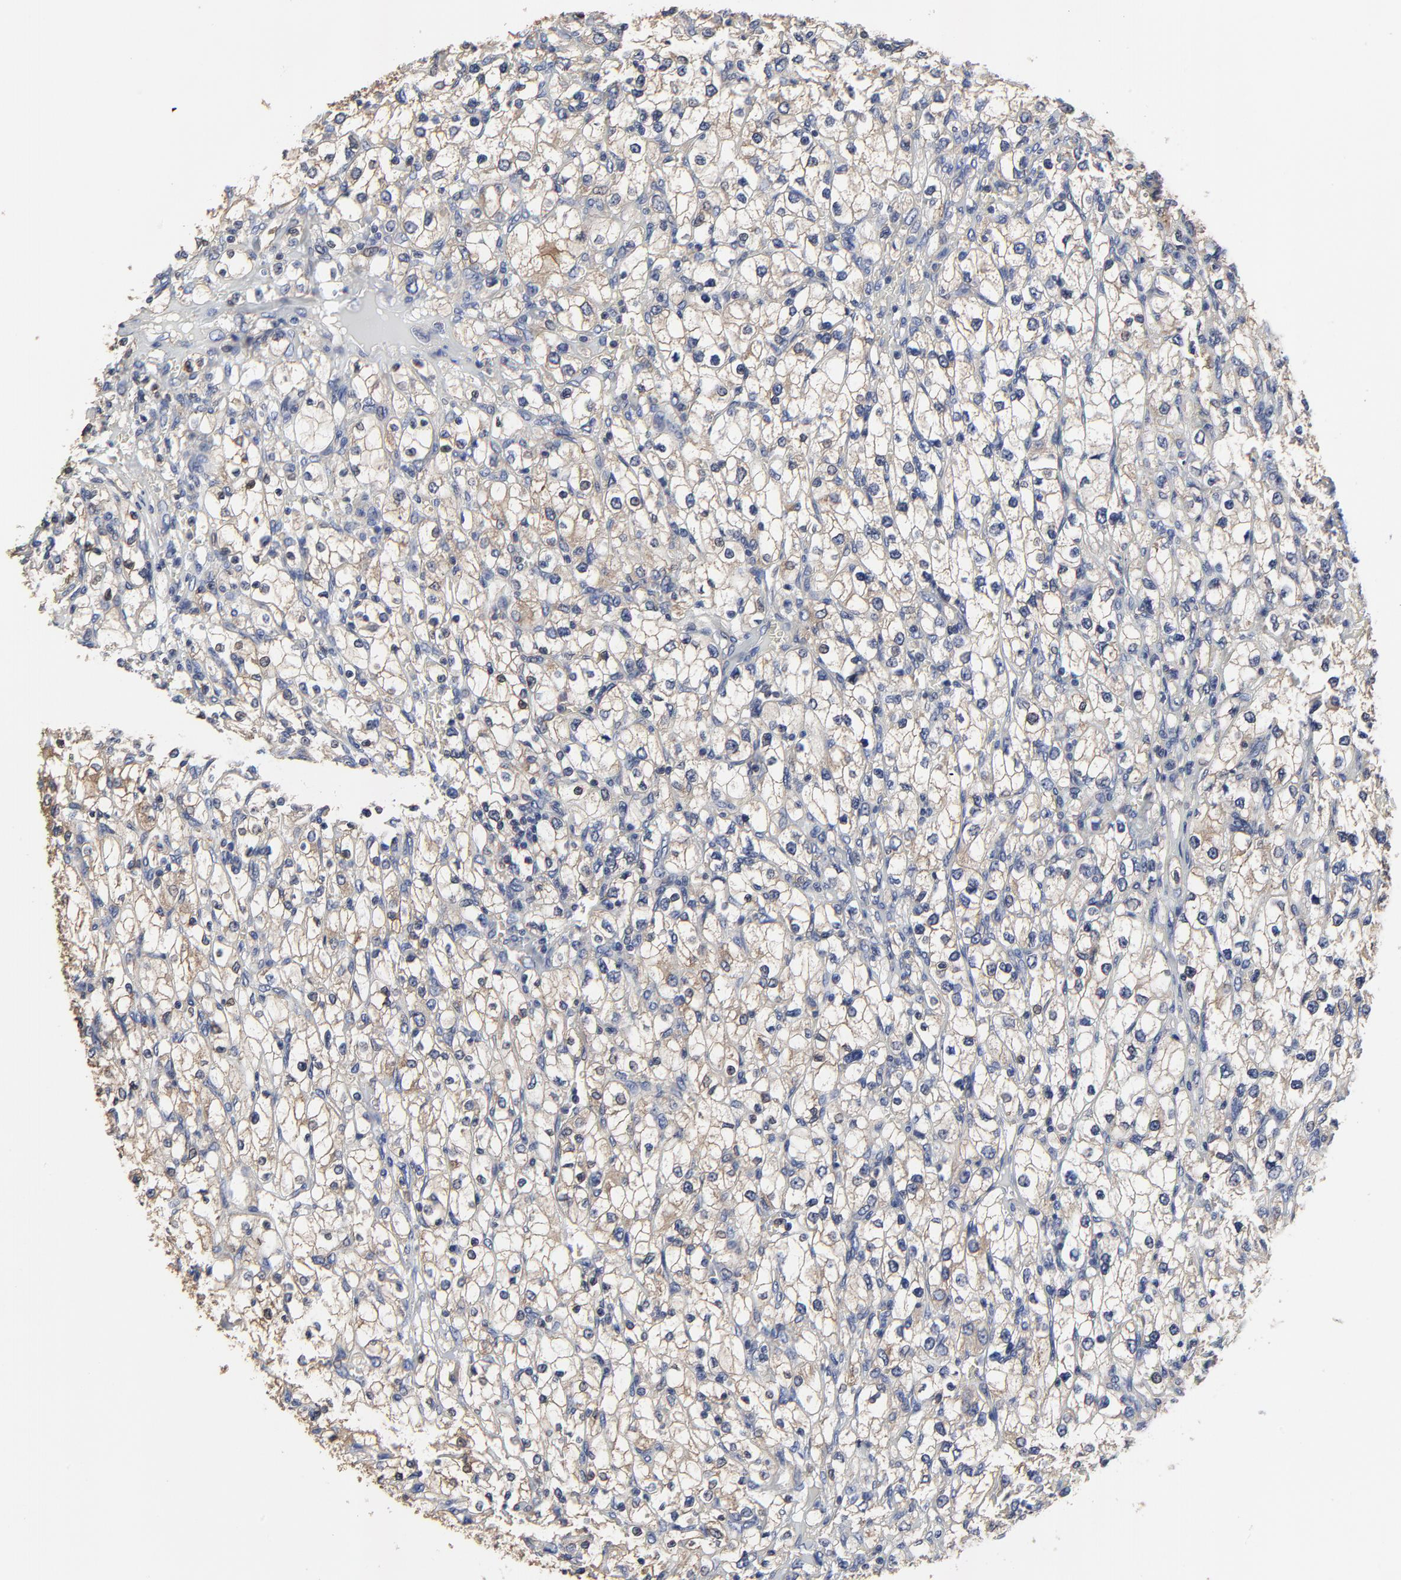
{"staining": {"intensity": "moderate", "quantity": ">75%", "location": "cytoplasmic/membranous"}, "tissue": "renal cancer", "cell_type": "Tumor cells", "image_type": "cancer", "snomed": [{"axis": "morphology", "description": "Adenocarcinoma, NOS"}, {"axis": "topography", "description": "Kidney"}], "caption": "A brown stain highlights moderate cytoplasmic/membranous expression of a protein in human adenocarcinoma (renal) tumor cells.", "gene": "NXF3", "patient": {"sex": "female", "age": 62}}